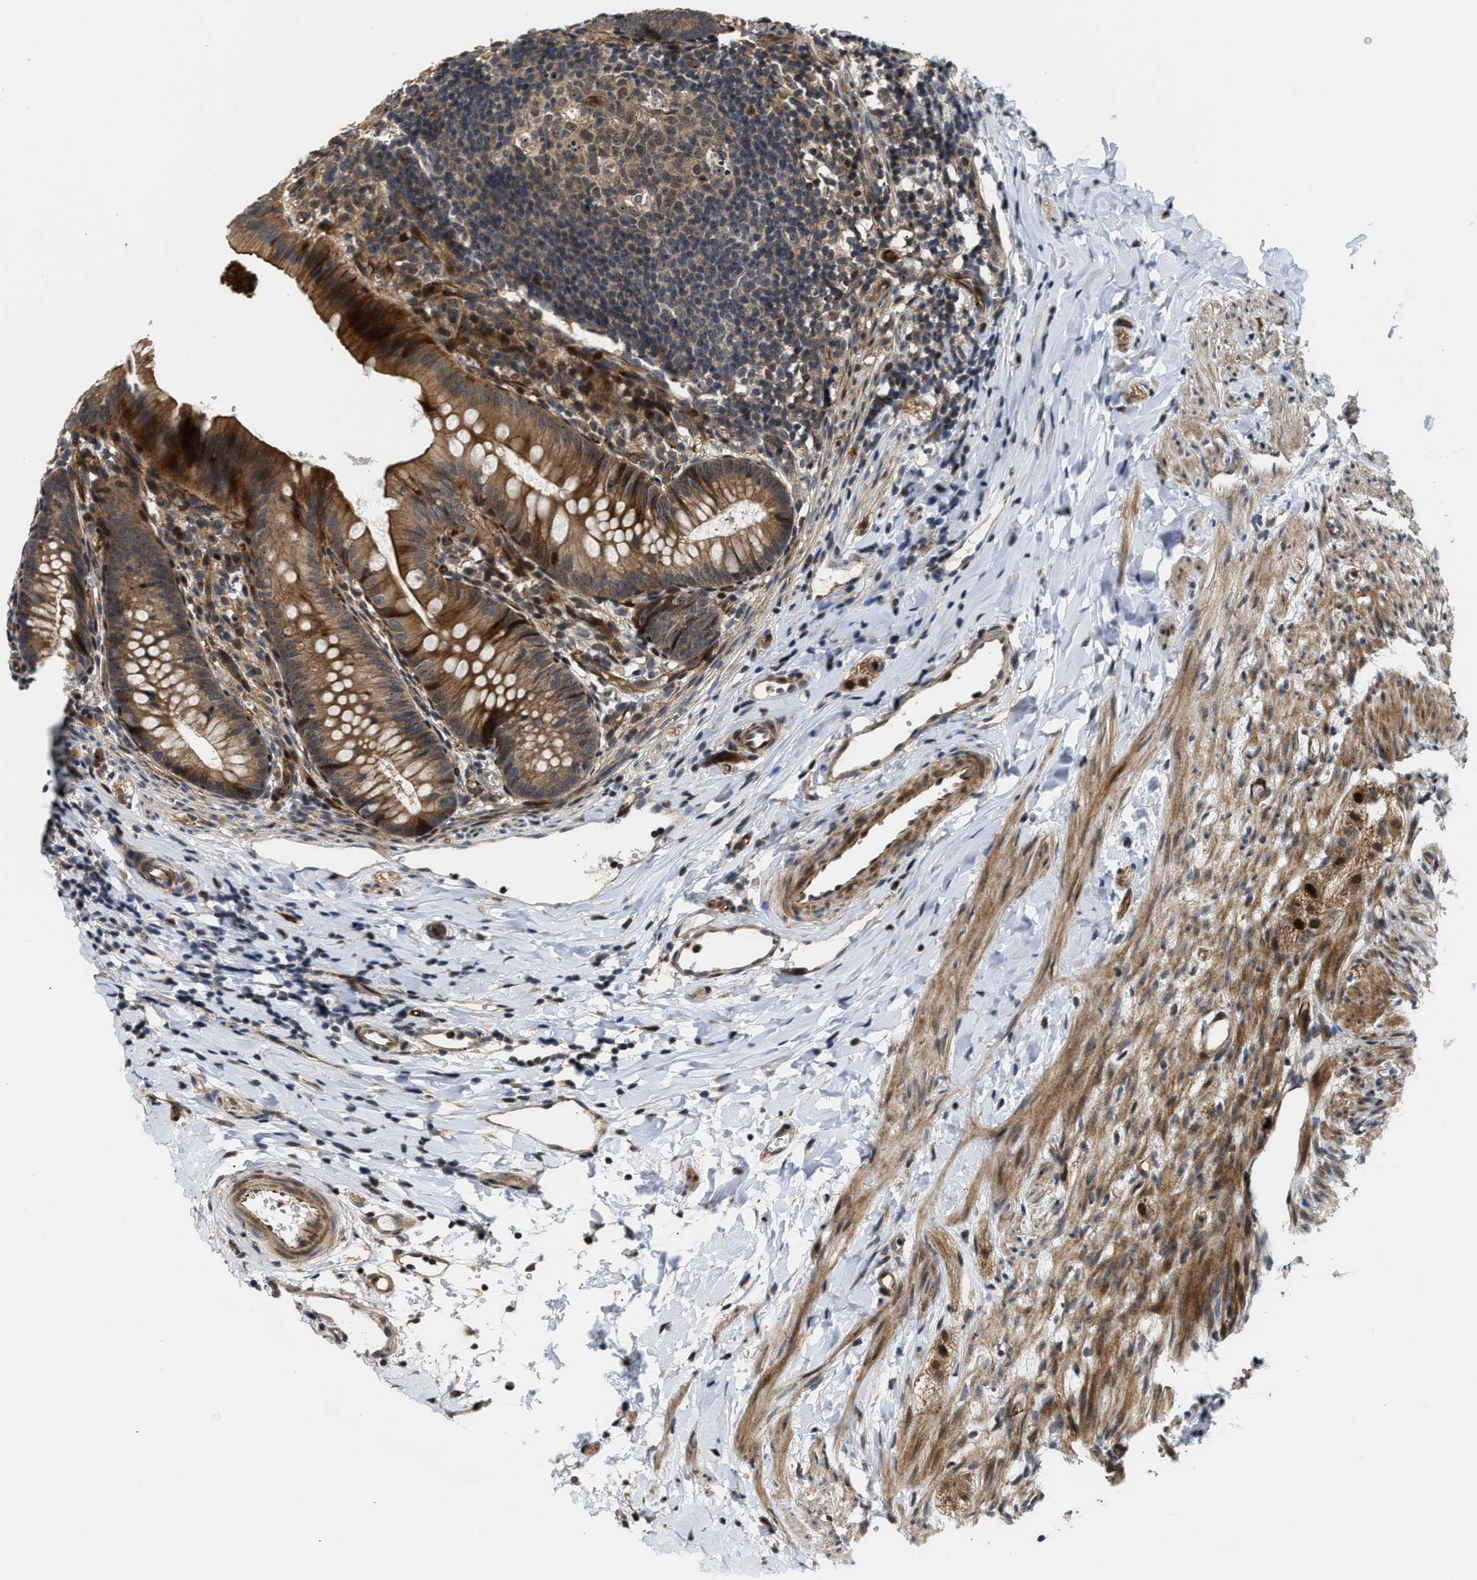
{"staining": {"intensity": "strong", "quantity": ">75%", "location": "cytoplasmic/membranous"}, "tissue": "appendix", "cell_type": "Glandular cells", "image_type": "normal", "snomed": [{"axis": "morphology", "description": "Normal tissue, NOS"}, {"axis": "topography", "description": "Appendix"}], "caption": "Strong cytoplasmic/membranous protein expression is seen in about >75% of glandular cells in appendix. The staining is performed using DAB brown chromogen to label protein expression. The nuclei are counter-stained blue using hematoxylin.", "gene": "ALDH3A2", "patient": {"sex": "male", "age": 1}}